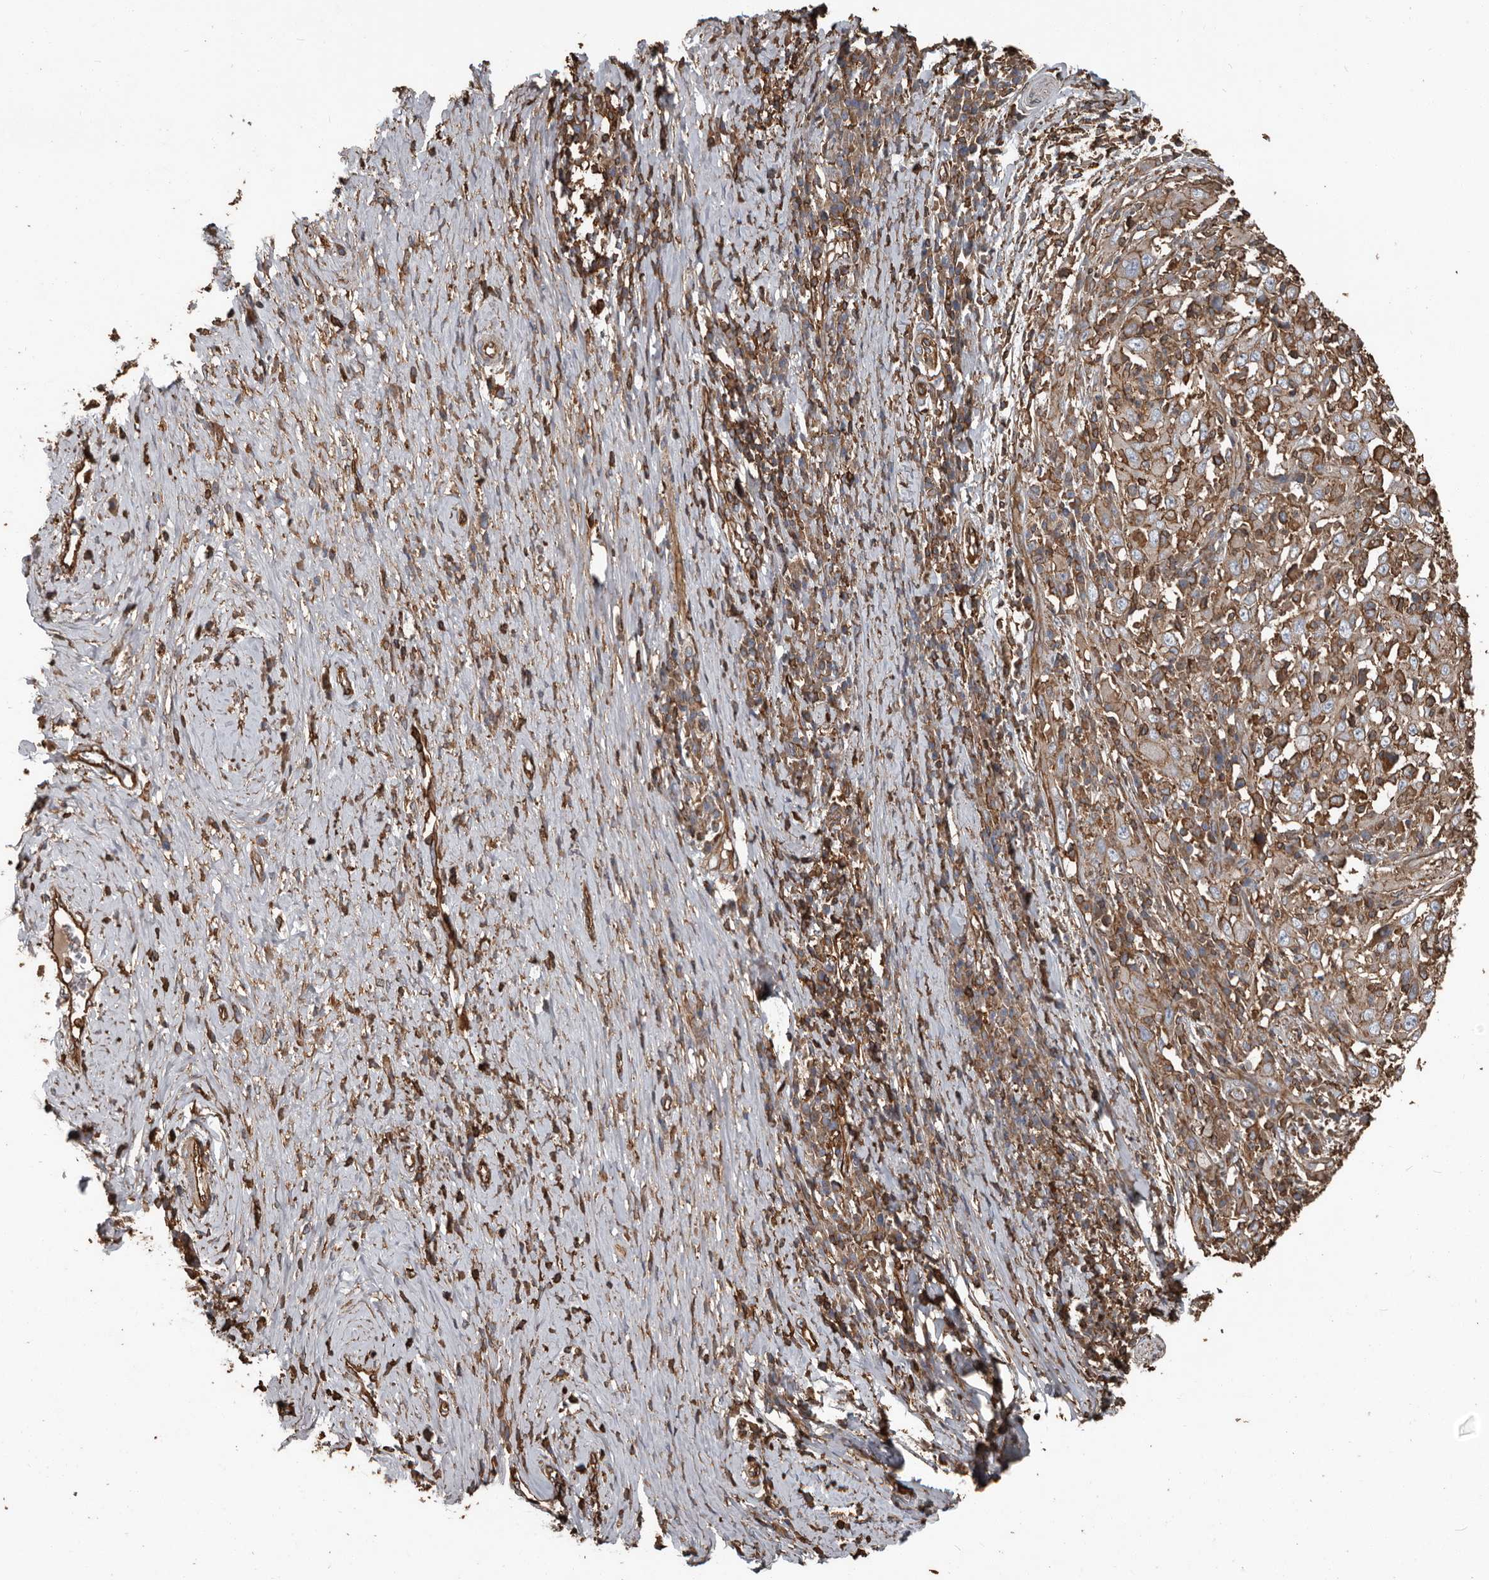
{"staining": {"intensity": "moderate", "quantity": "<25%", "location": "cytoplasmic/membranous"}, "tissue": "cervical cancer", "cell_type": "Tumor cells", "image_type": "cancer", "snomed": [{"axis": "morphology", "description": "Squamous cell carcinoma, NOS"}, {"axis": "topography", "description": "Cervix"}], "caption": "Immunohistochemical staining of human cervical cancer displays low levels of moderate cytoplasmic/membranous protein positivity in approximately <25% of tumor cells.", "gene": "DENND6B", "patient": {"sex": "female", "age": 46}}